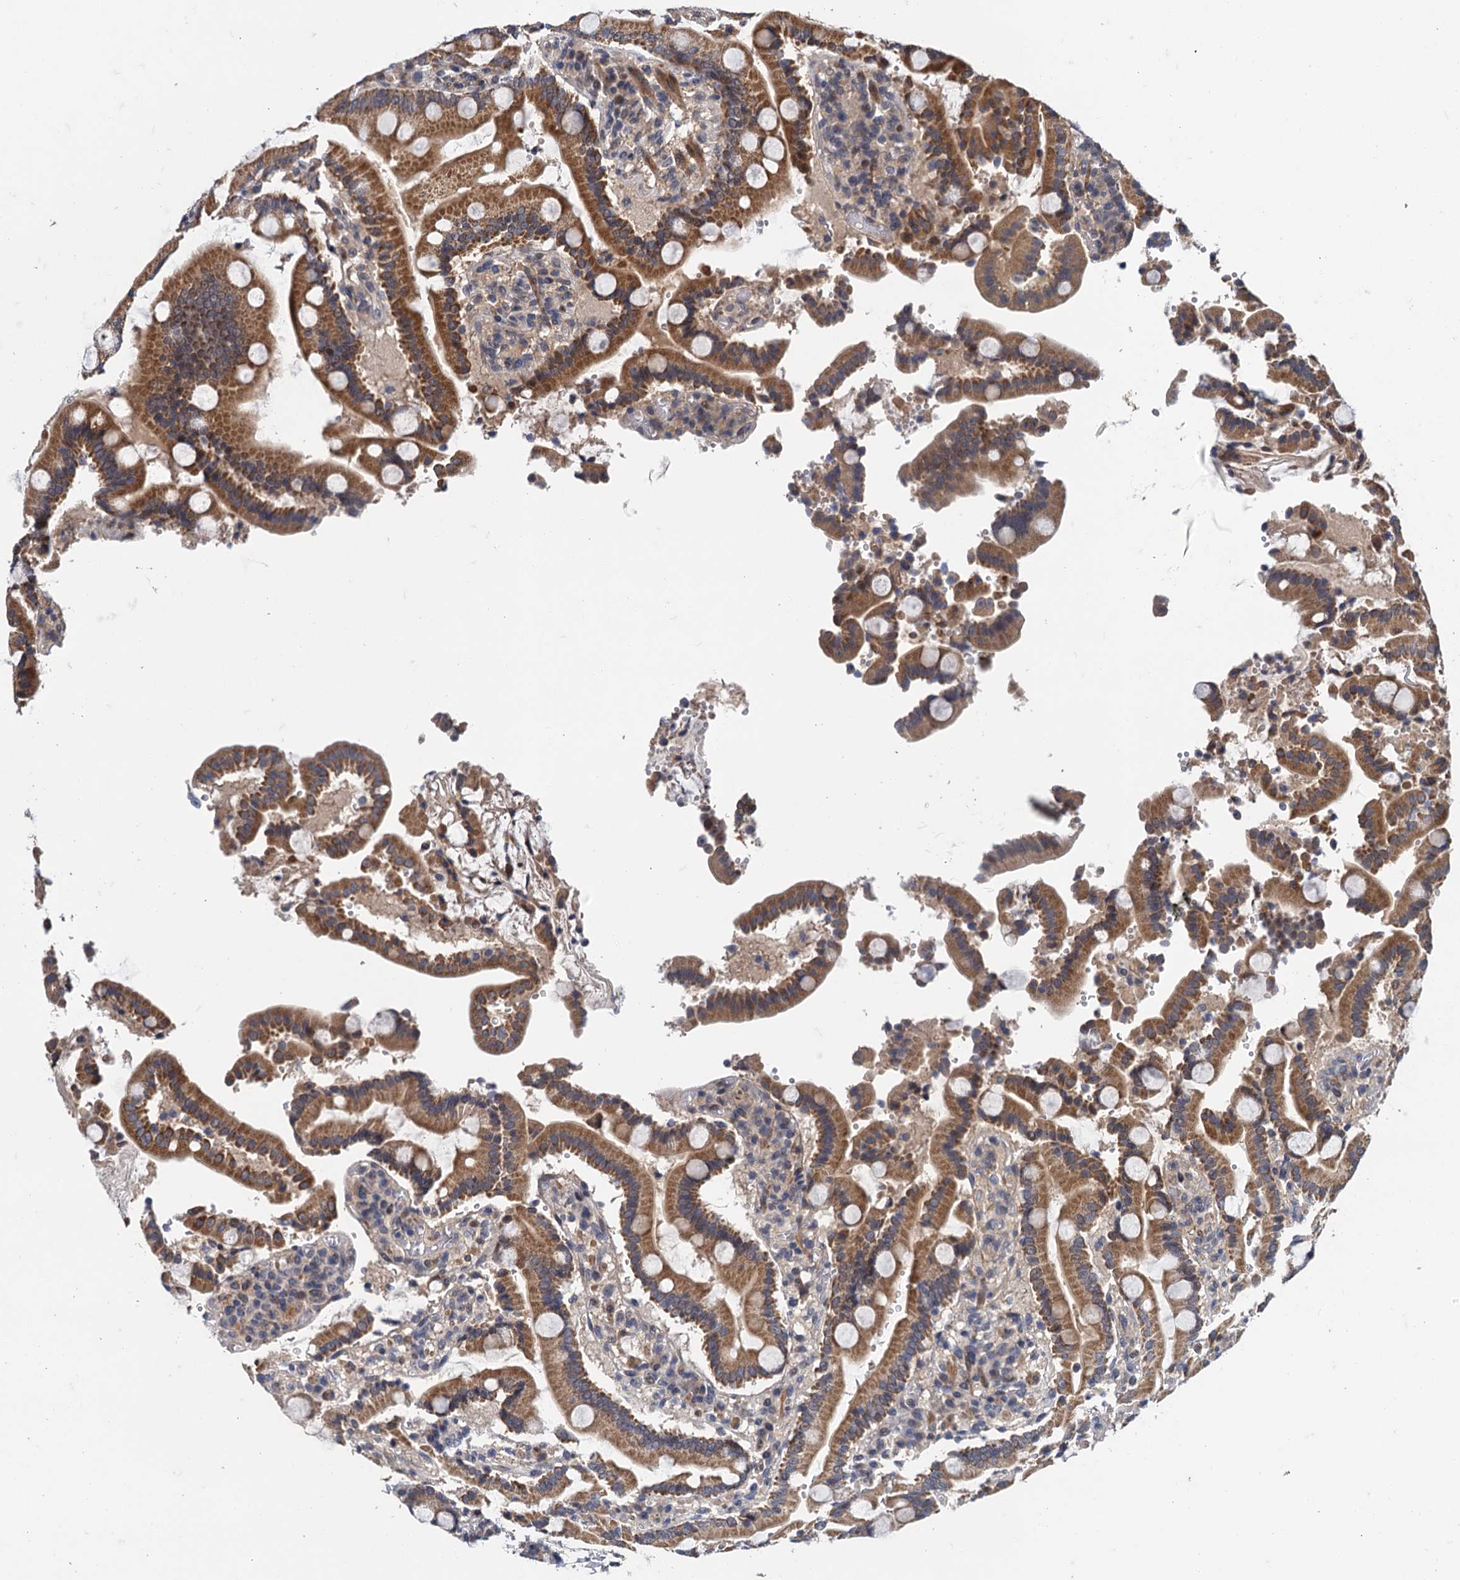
{"staining": {"intensity": "moderate", "quantity": ">75%", "location": "cytoplasmic/membranous"}, "tissue": "duodenum", "cell_type": "Glandular cells", "image_type": "normal", "snomed": [{"axis": "morphology", "description": "Normal tissue, NOS"}, {"axis": "topography", "description": "Small intestine, NOS"}], "caption": "Duodenum stained for a protein (brown) displays moderate cytoplasmic/membranous positive positivity in about >75% of glandular cells.", "gene": "MDM1", "patient": {"sex": "female", "age": 71}}